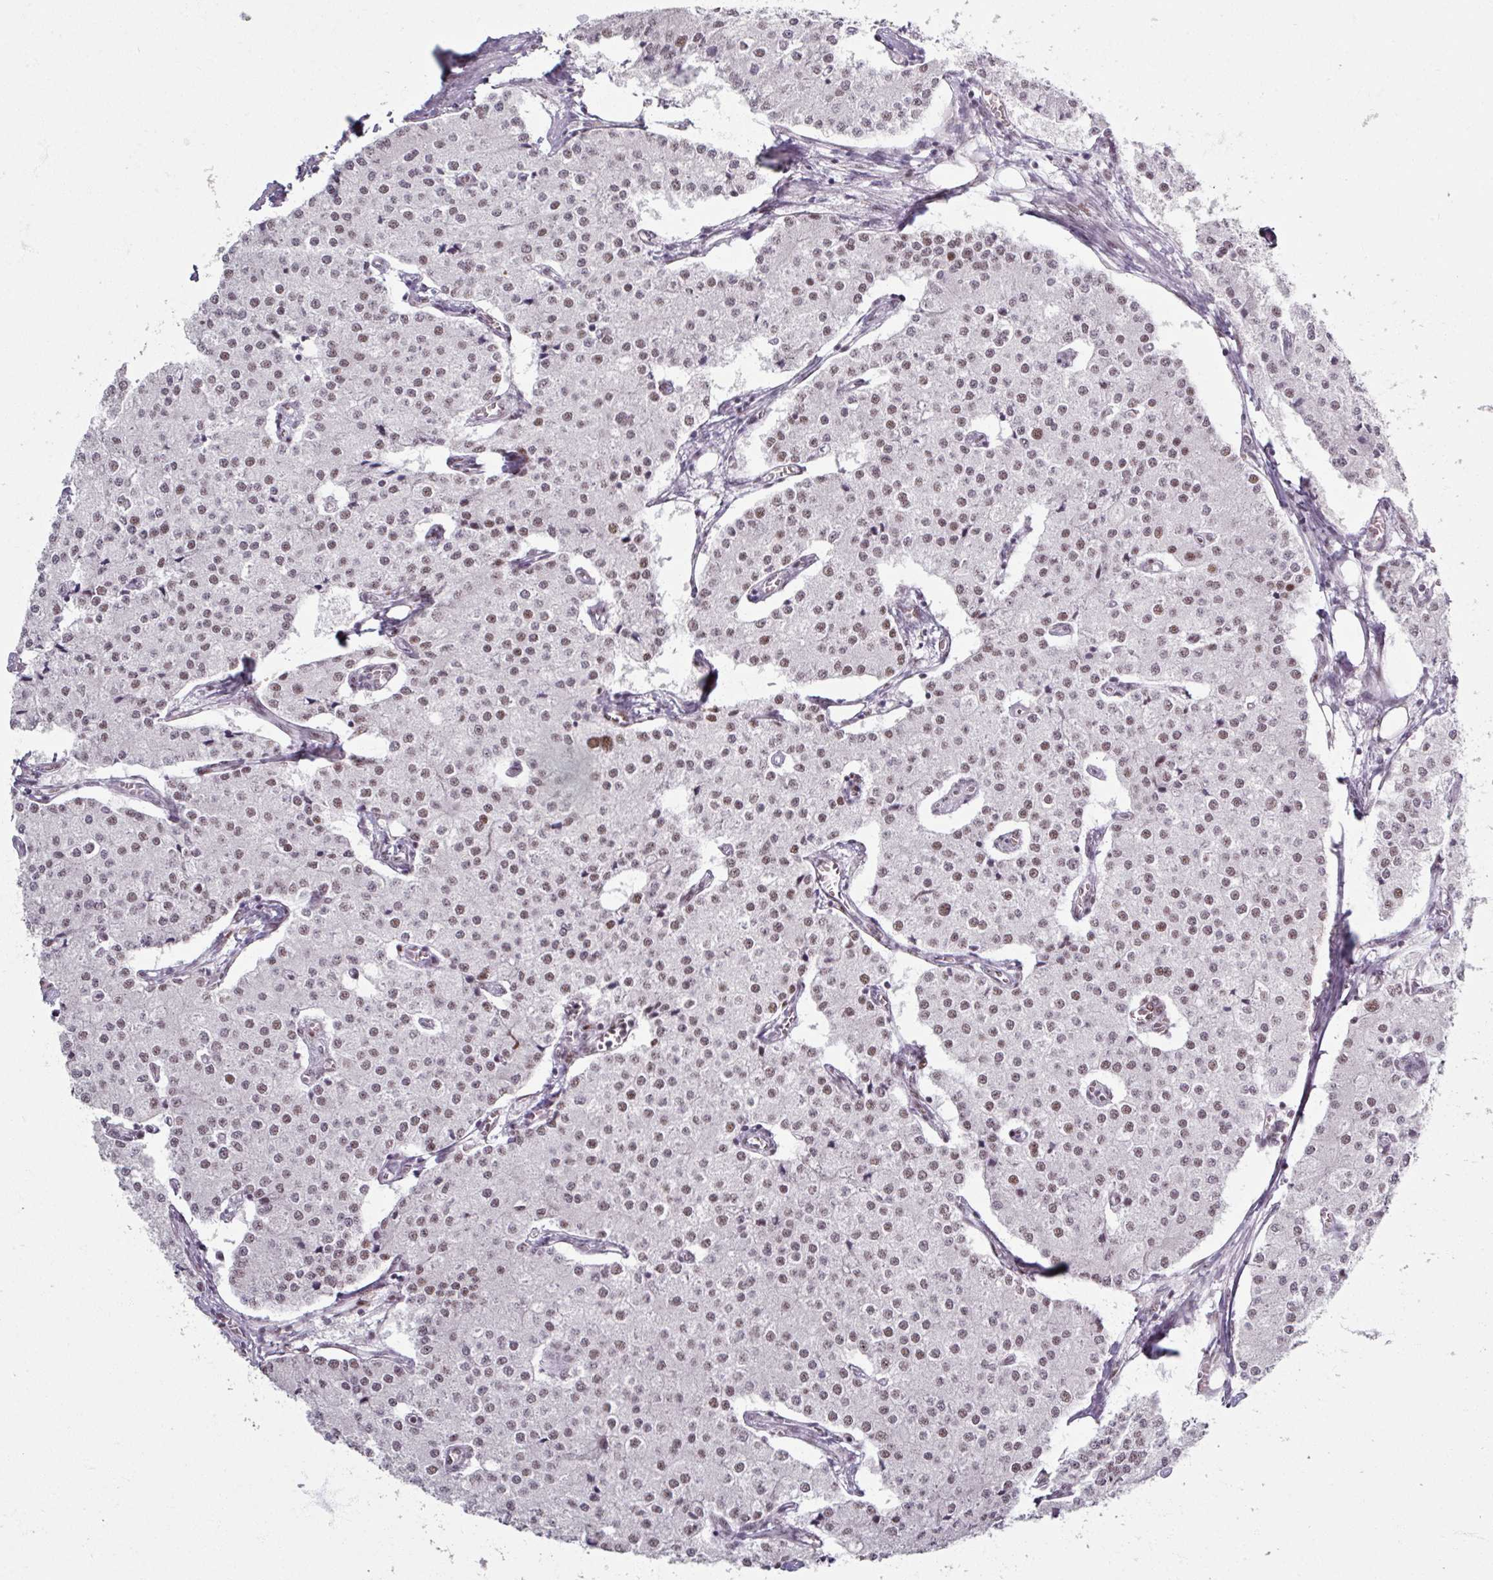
{"staining": {"intensity": "weak", "quantity": ">75%", "location": "nuclear"}, "tissue": "carcinoid", "cell_type": "Tumor cells", "image_type": "cancer", "snomed": [{"axis": "morphology", "description": "Carcinoid, malignant, NOS"}, {"axis": "topography", "description": "Colon"}], "caption": "Immunohistochemistry (IHC) image of carcinoid stained for a protein (brown), which shows low levels of weak nuclear staining in approximately >75% of tumor cells.", "gene": "ADAR", "patient": {"sex": "female", "age": 52}}